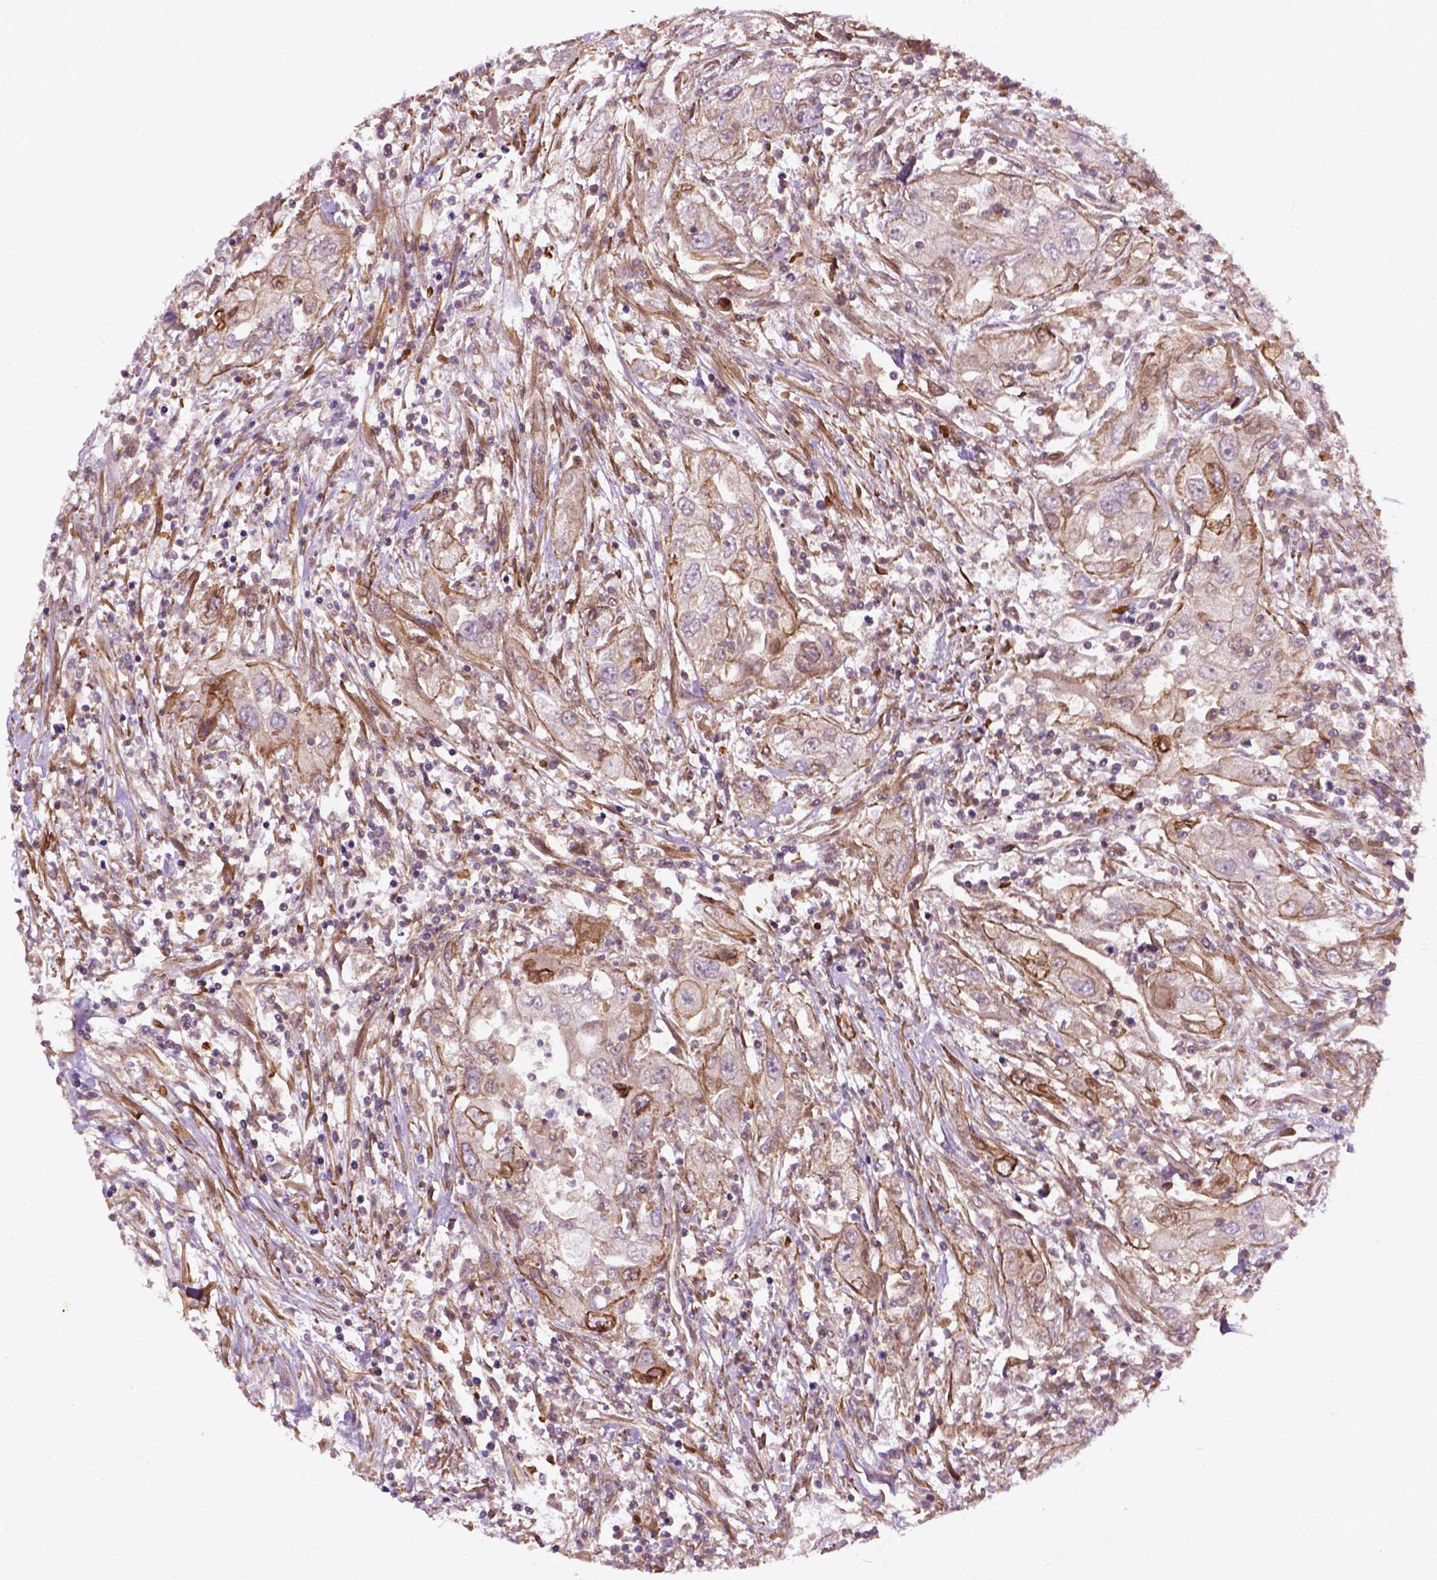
{"staining": {"intensity": "moderate", "quantity": "25%-75%", "location": "cytoplasmic/membranous"}, "tissue": "urothelial cancer", "cell_type": "Tumor cells", "image_type": "cancer", "snomed": [{"axis": "morphology", "description": "Urothelial carcinoma, High grade"}, {"axis": "topography", "description": "Urinary bladder"}], "caption": "Protein analysis of high-grade urothelial carcinoma tissue reveals moderate cytoplasmic/membranous positivity in about 25%-75% of tumor cells.", "gene": "TCHP", "patient": {"sex": "male", "age": 76}}